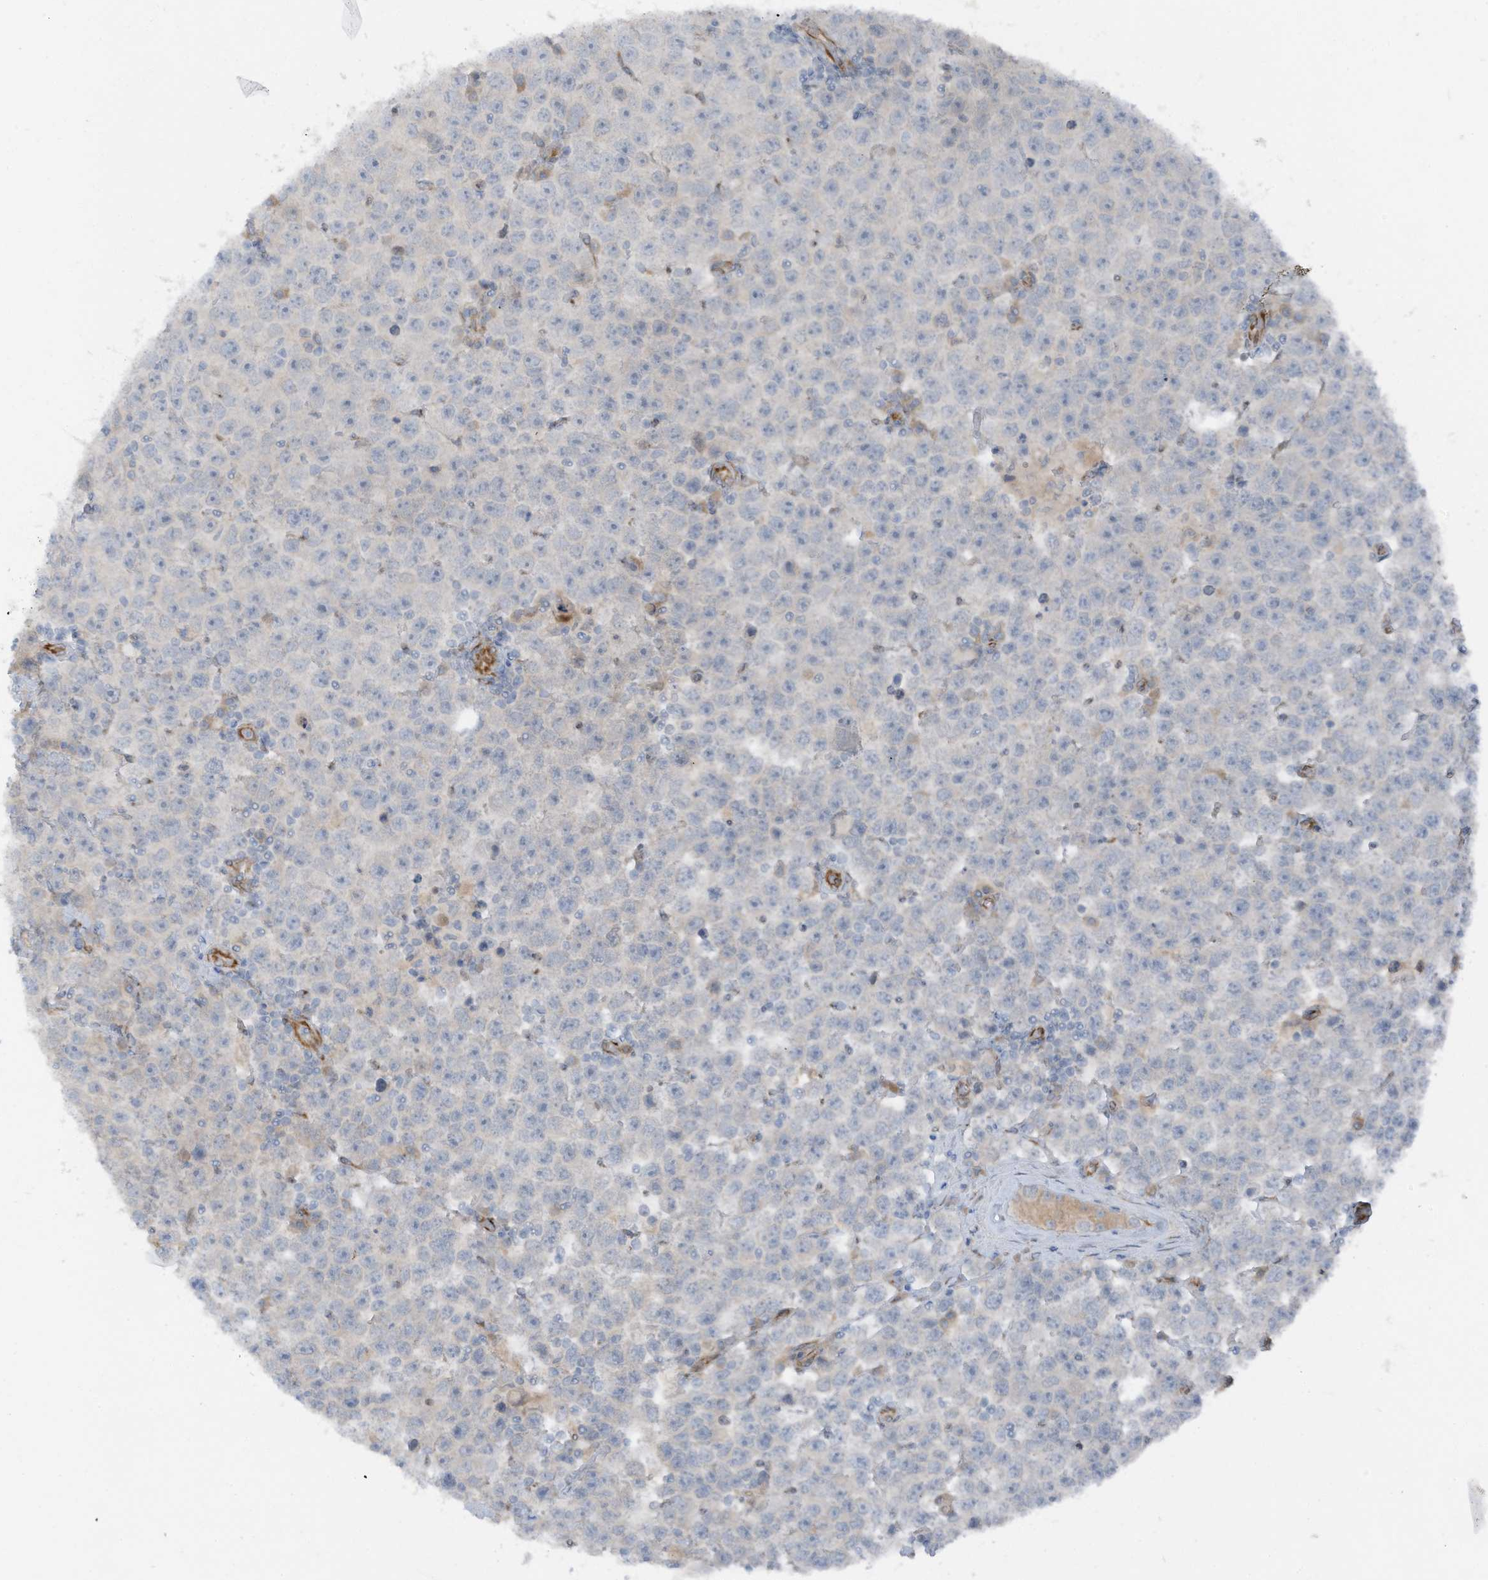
{"staining": {"intensity": "negative", "quantity": "none", "location": "none"}, "tissue": "testis cancer", "cell_type": "Tumor cells", "image_type": "cancer", "snomed": [{"axis": "morphology", "description": "Seminoma, NOS"}, {"axis": "topography", "description": "Testis"}], "caption": "Immunohistochemistry (IHC) micrograph of neoplastic tissue: human testis seminoma stained with DAB (3,3'-diaminobenzidine) exhibits no significant protein expression in tumor cells.", "gene": "ARHGEF33", "patient": {"sex": "male", "age": 28}}